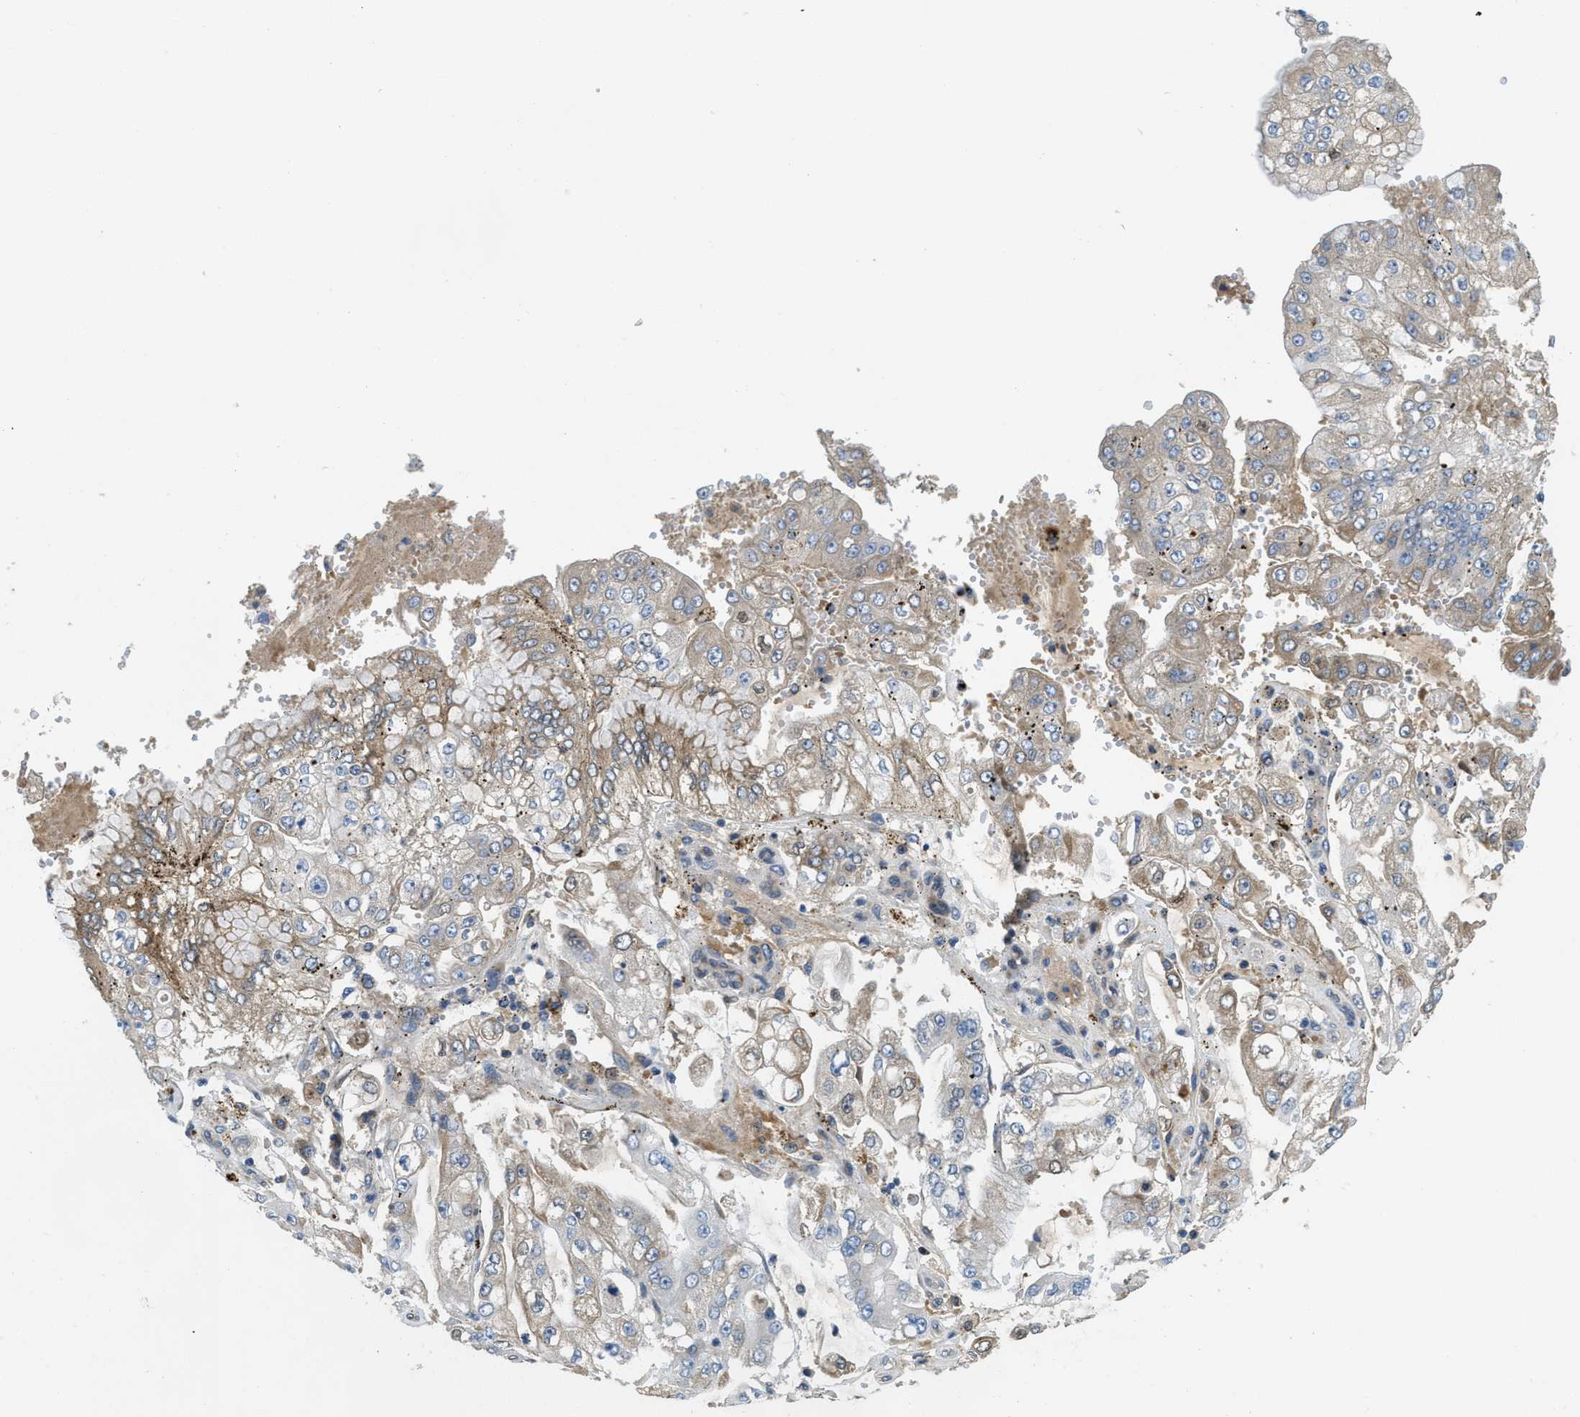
{"staining": {"intensity": "weak", "quantity": "25%-75%", "location": "cytoplasmic/membranous"}, "tissue": "stomach cancer", "cell_type": "Tumor cells", "image_type": "cancer", "snomed": [{"axis": "morphology", "description": "Adenocarcinoma, NOS"}, {"axis": "topography", "description": "Stomach"}], "caption": "Protein positivity by immunohistochemistry exhibits weak cytoplasmic/membranous positivity in approximately 25%-75% of tumor cells in stomach cancer. The staining was performed using DAB (3,3'-diaminobenzidine) to visualize the protein expression in brown, while the nuclei were stained in blue with hematoxylin (Magnification: 20x).", "gene": "MPDU1", "patient": {"sex": "male", "age": 76}}